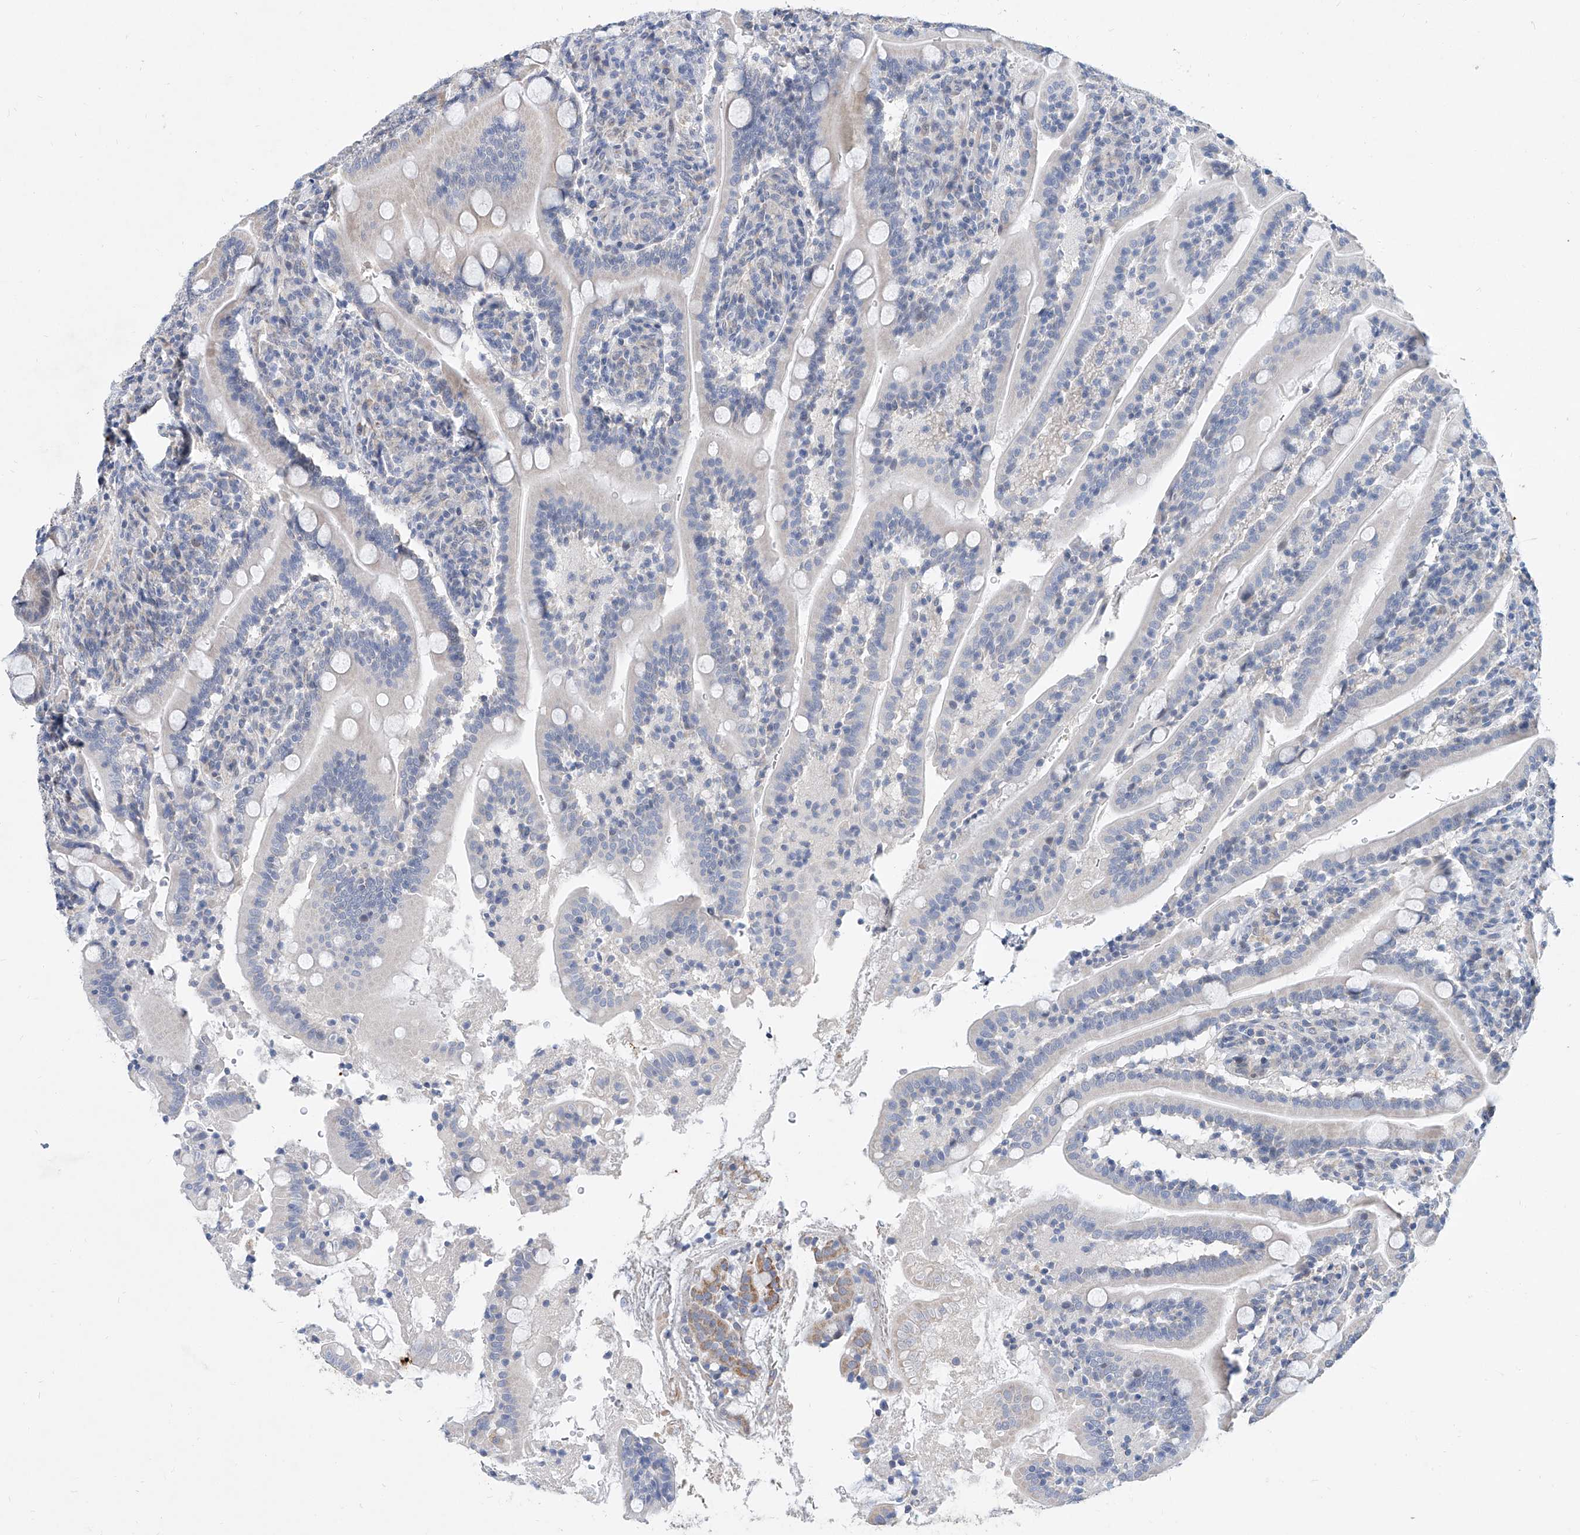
{"staining": {"intensity": "strong", "quantity": "25%-75%", "location": "cytoplasmic/membranous"}, "tissue": "duodenum", "cell_type": "Glandular cells", "image_type": "normal", "snomed": [{"axis": "morphology", "description": "Normal tissue, NOS"}, {"axis": "topography", "description": "Duodenum"}], "caption": "The photomicrograph displays a brown stain indicating the presence of a protein in the cytoplasmic/membranous of glandular cells in duodenum. The staining is performed using DAB brown chromogen to label protein expression. The nuclei are counter-stained blue using hematoxylin.", "gene": "BPTF", "patient": {"sex": "male", "age": 35}}